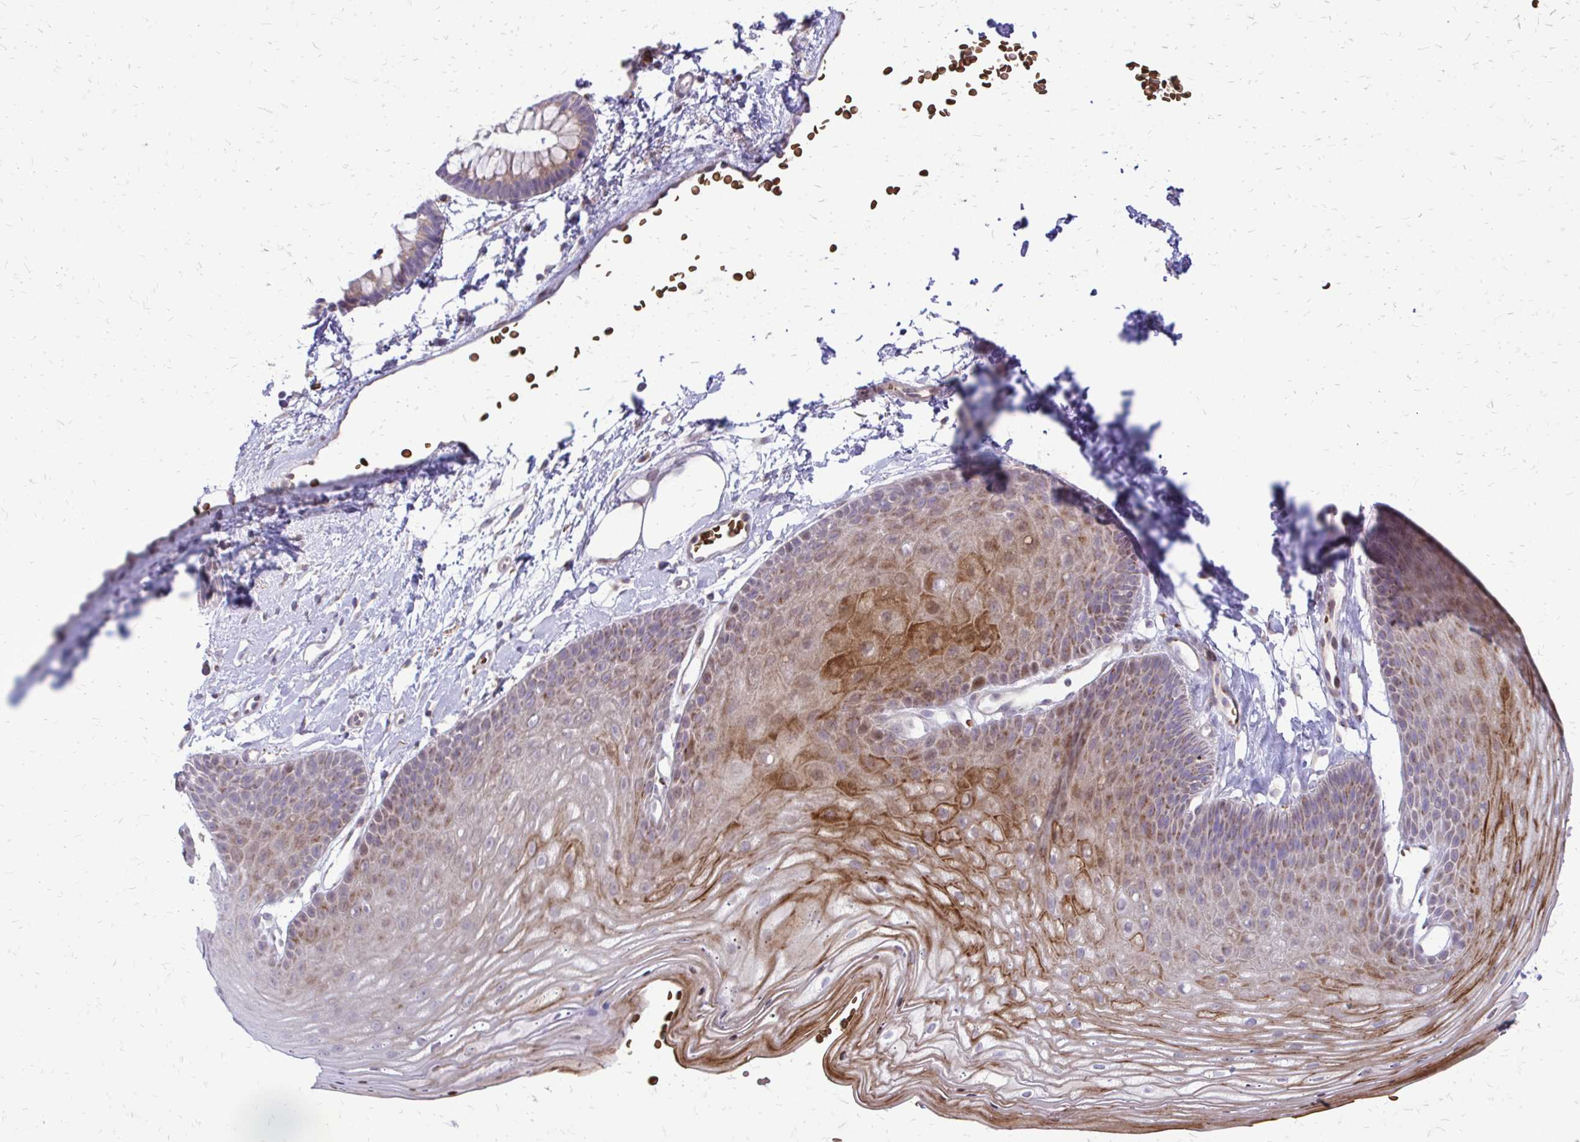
{"staining": {"intensity": "moderate", "quantity": "25%-75%", "location": "cytoplasmic/membranous"}, "tissue": "skin", "cell_type": "Epidermal cells", "image_type": "normal", "snomed": [{"axis": "morphology", "description": "Normal tissue, NOS"}, {"axis": "topography", "description": "Anal"}], "caption": "High-power microscopy captured an IHC histopathology image of normal skin, revealing moderate cytoplasmic/membranous expression in about 25%-75% of epidermal cells.", "gene": "FUNDC2", "patient": {"sex": "male", "age": 53}}